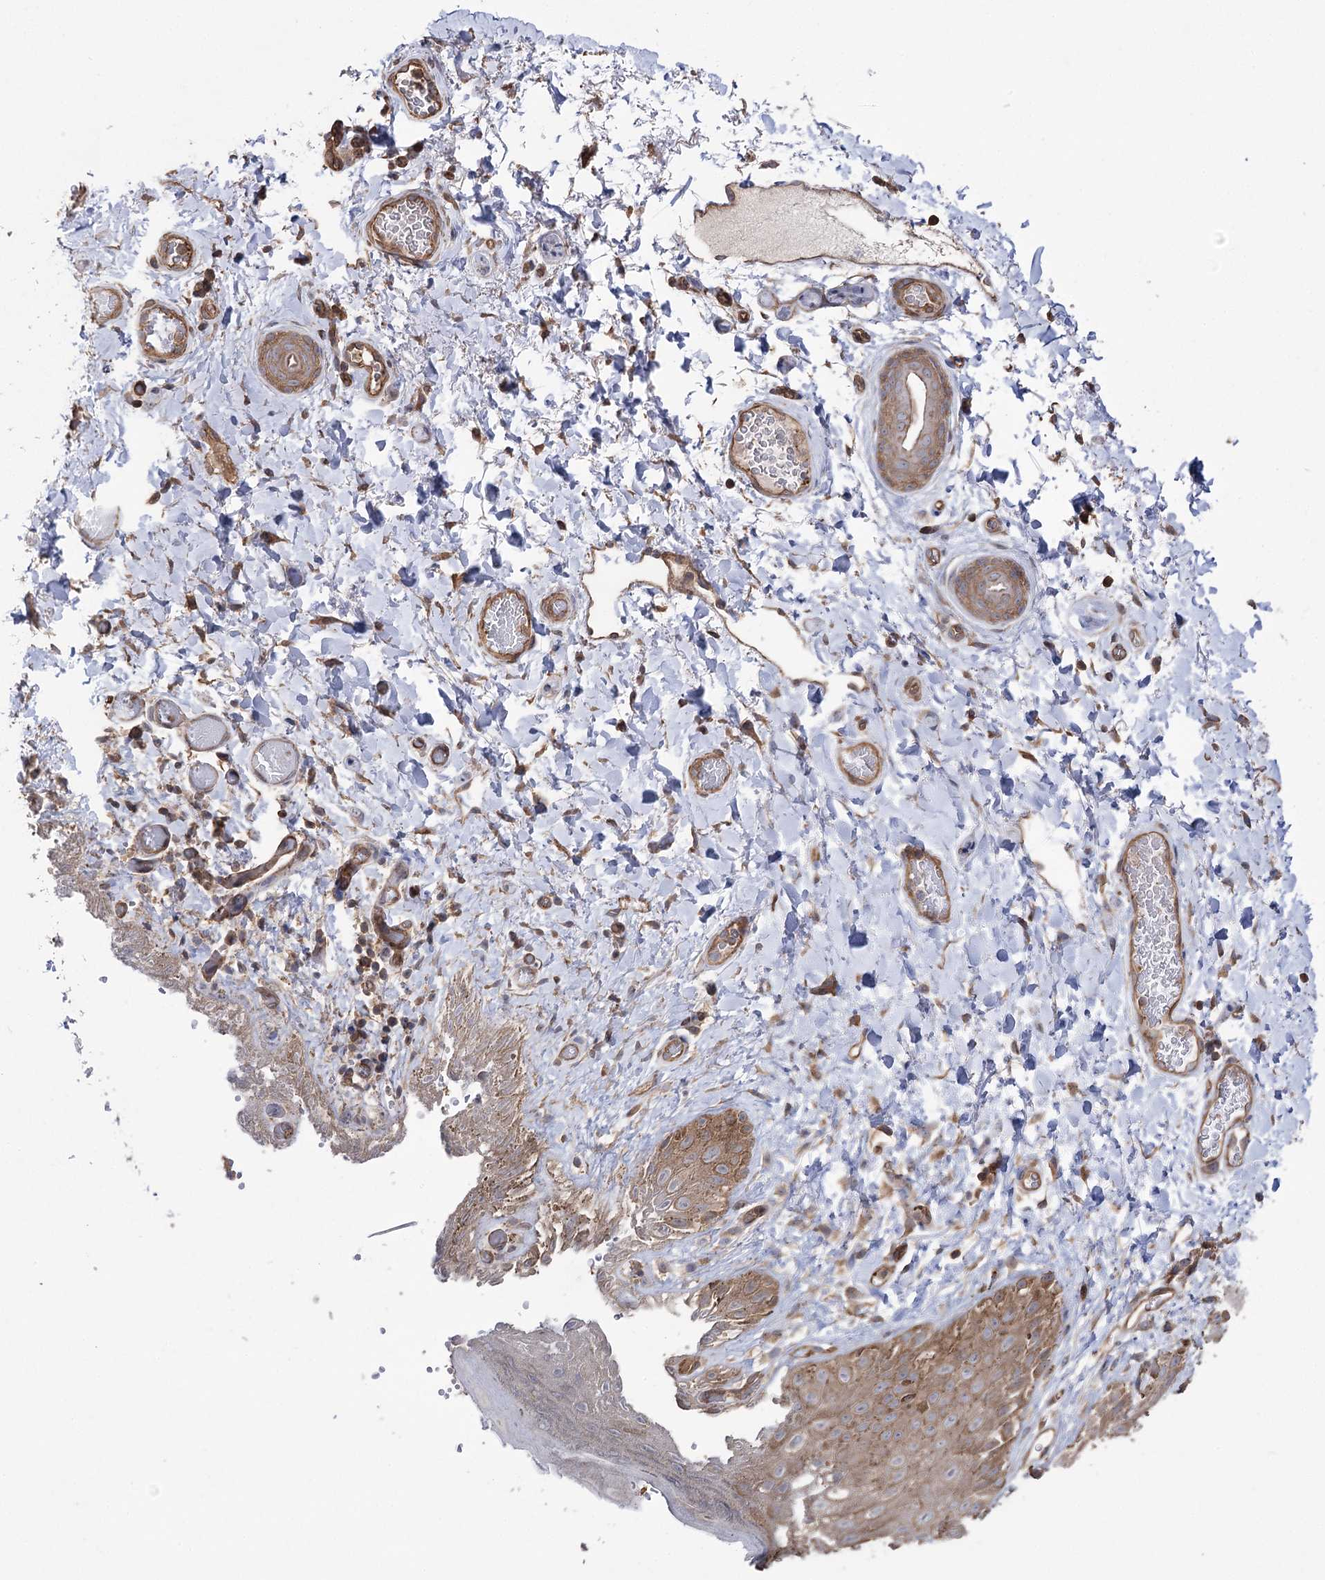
{"staining": {"intensity": "moderate", "quantity": ">75%", "location": "cytoplasmic/membranous"}, "tissue": "skin", "cell_type": "Epidermal cells", "image_type": "normal", "snomed": [{"axis": "morphology", "description": "Normal tissue, NOS"}, {"axis": "topography", "description": "Anal"}], "caption": "A micrograph showing moderate cytoplasmic/membranous expression in approximately >75% of epidermal cells in unremarkable skin, as visualized by brown immunohistochemical staining.", "gene": "LARS2", "patient": {"sex": "male", "age": 44}}